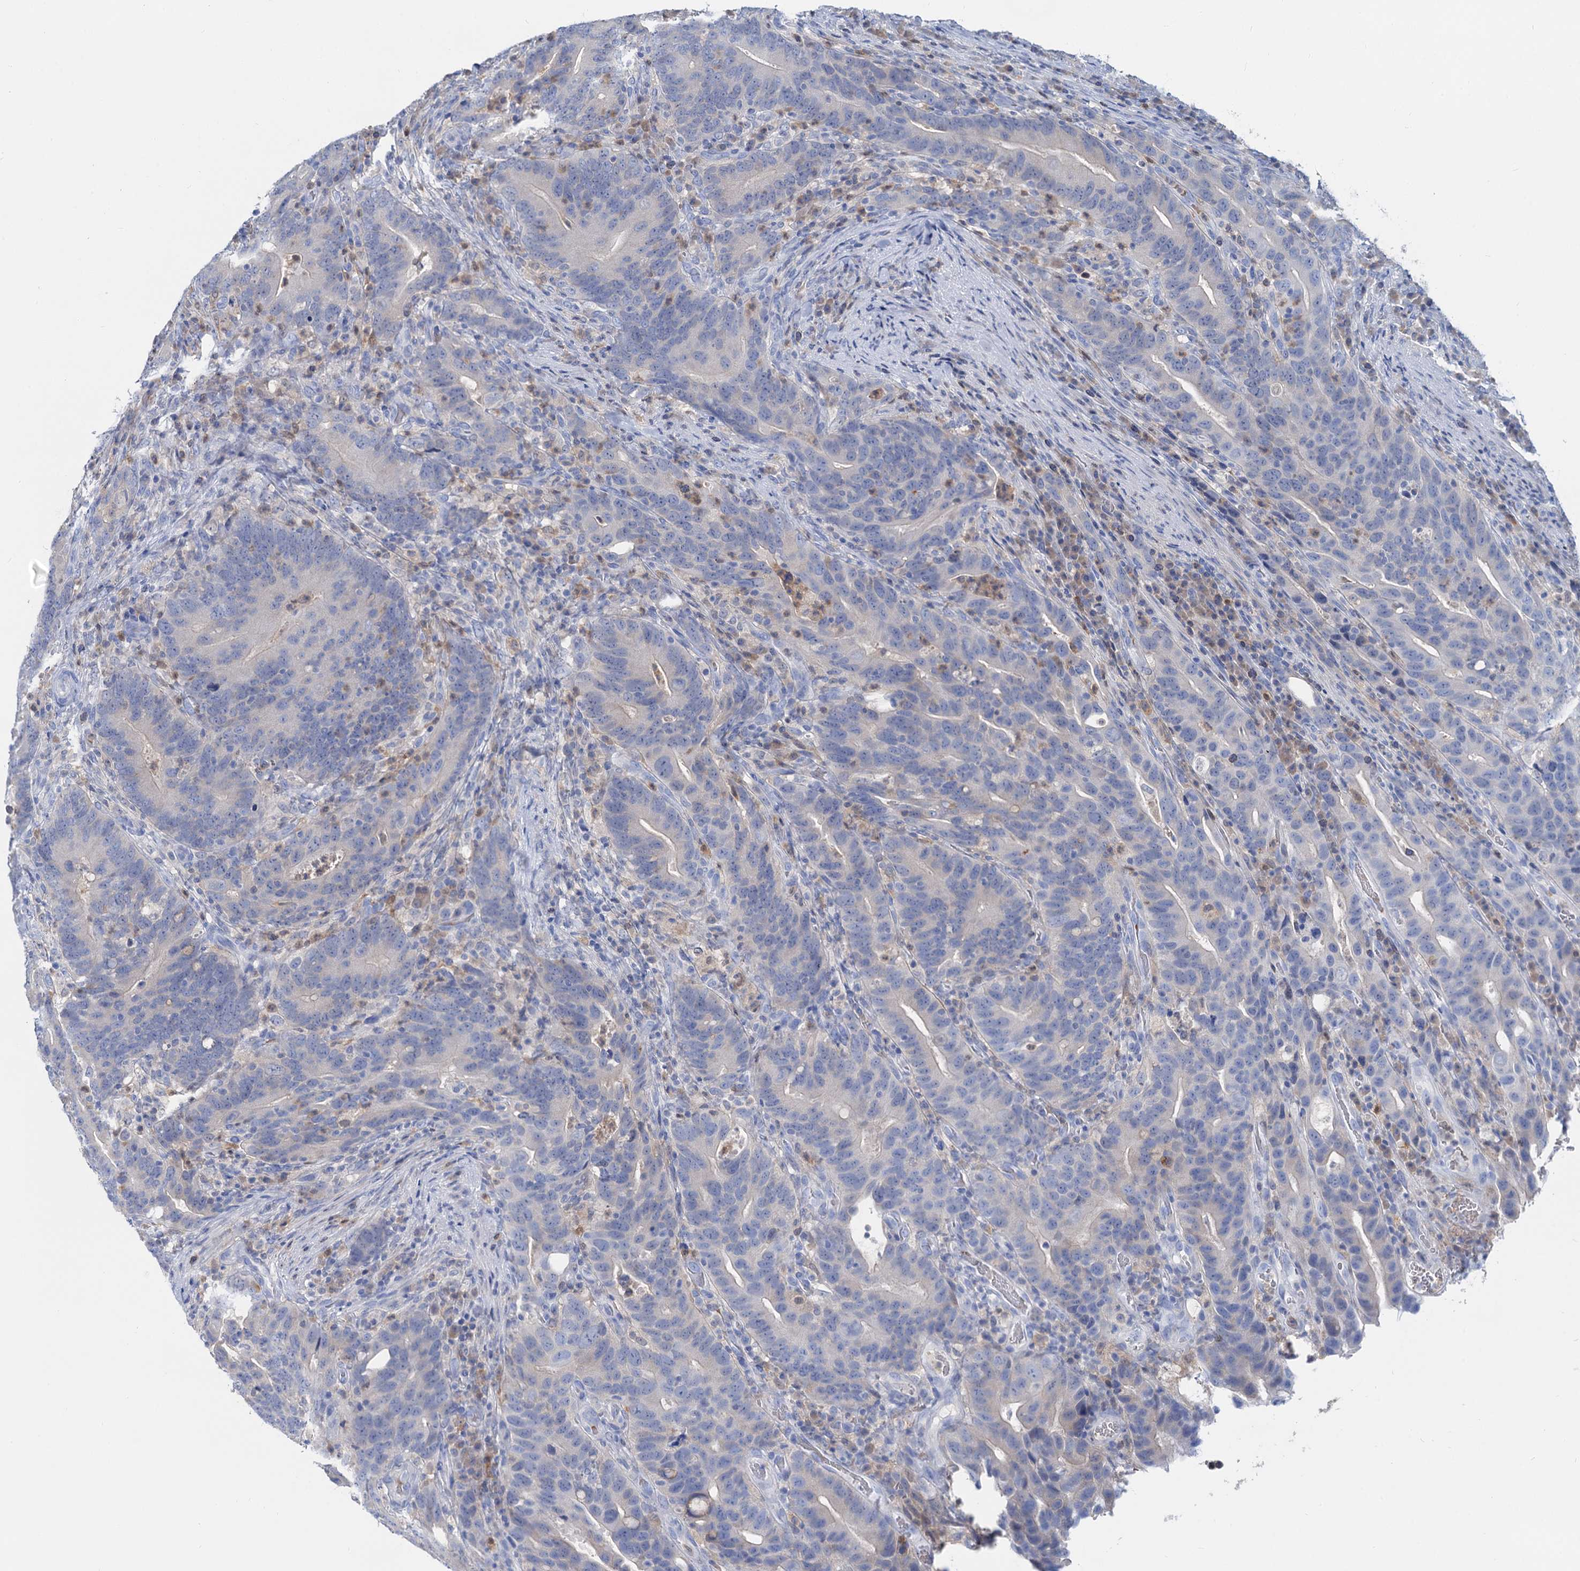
{"staining": {"intensity": "negative", "quantity": "none", "location": "none"}, "tissue": "colorectal cancer", "cell_type": "Tumor cells", "image_type": "cancer", "snomed": [{"axis": "morphology", "description": "Adenocarcinoma, NOS"}, {"axis": "topography", "description": "Colon"}], "caption": "Protein analysis of adenocarcinoma (colorectal) demonstrates no significant staining in tumor cells.", "gene": "FAH", "patient": {"sex": "female", "age": 66}}